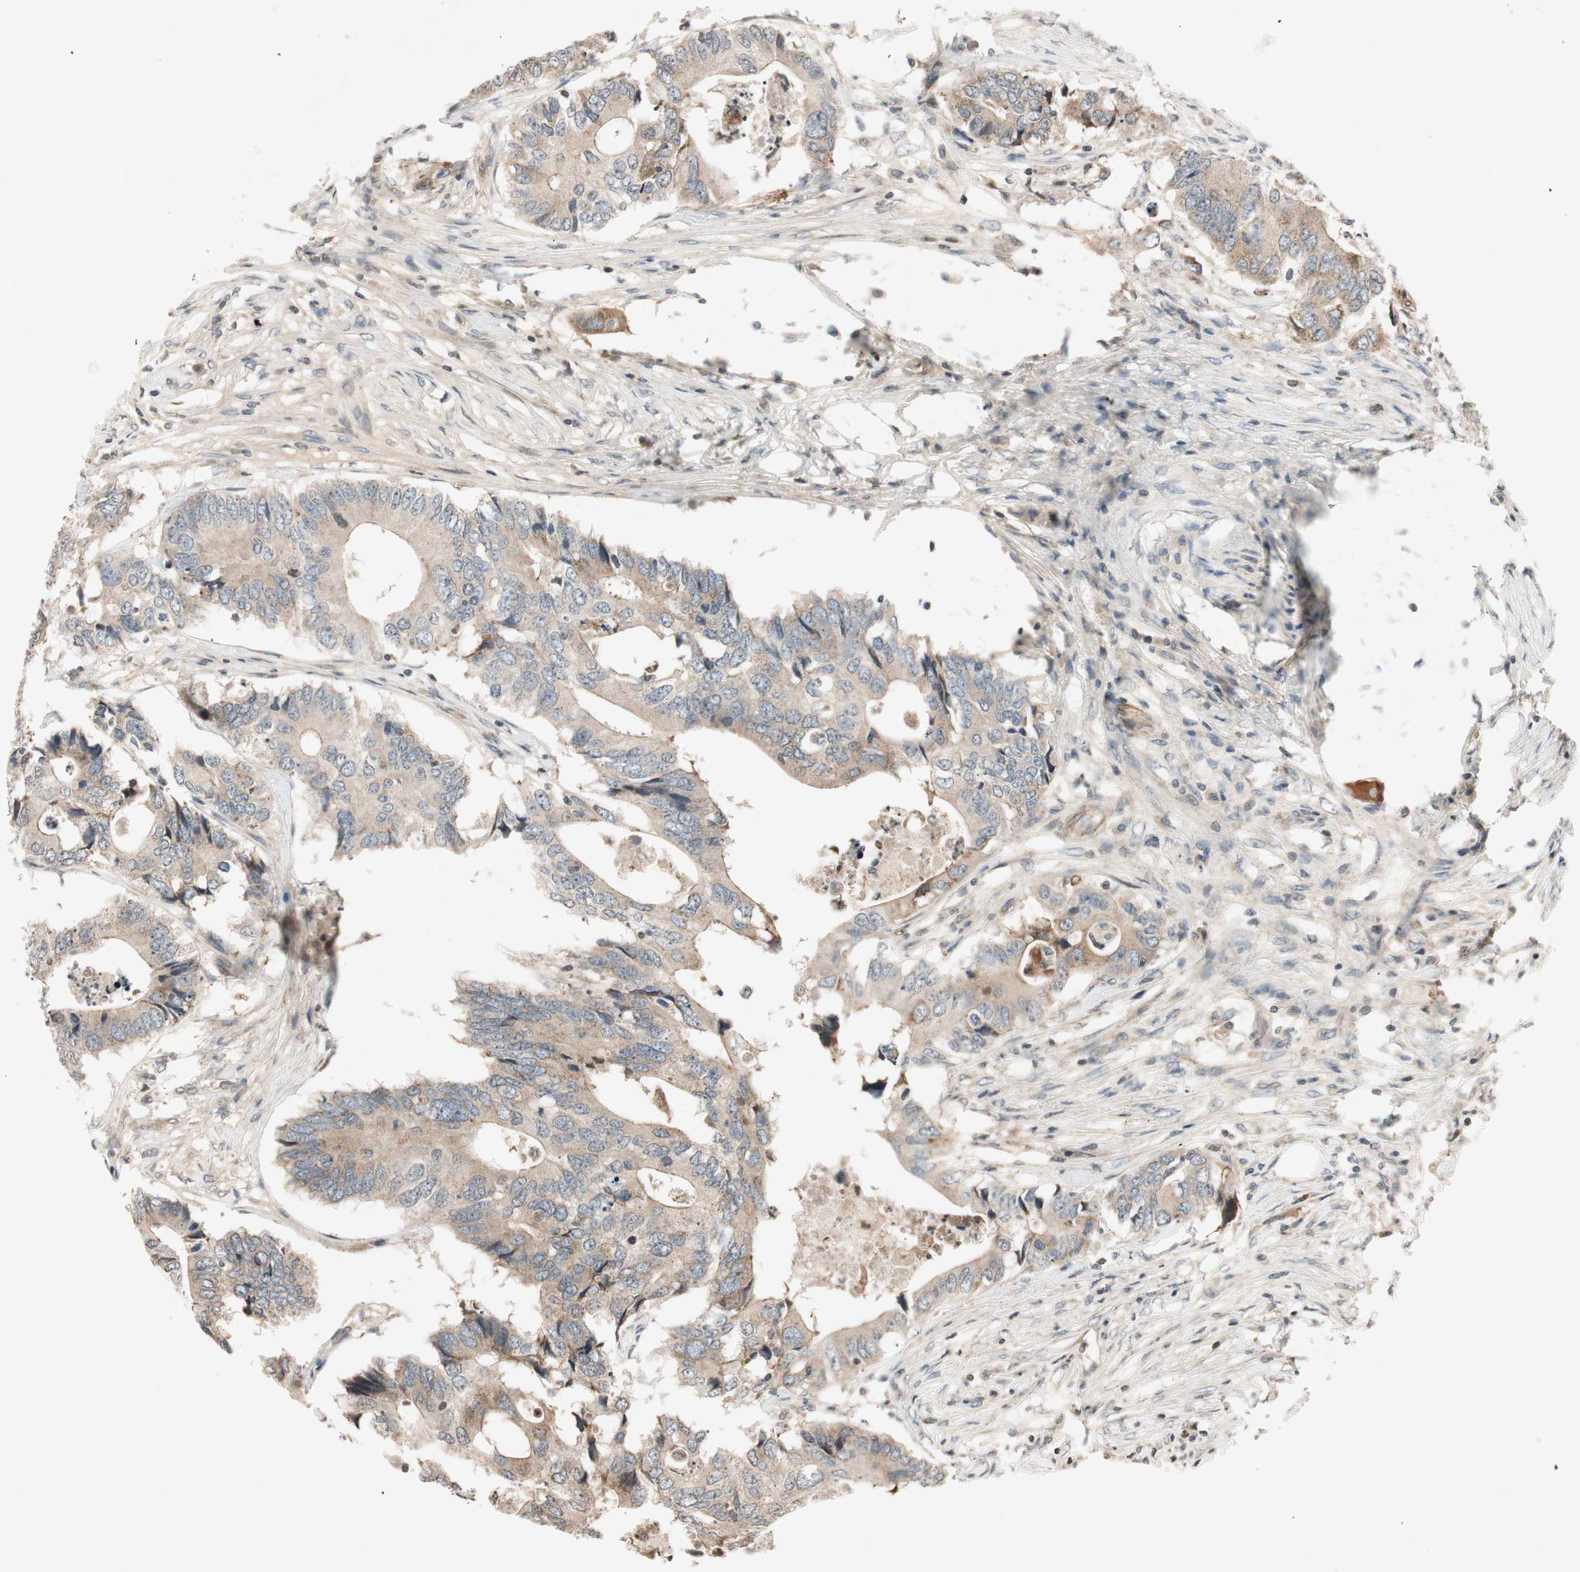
{"staining": {"intensity": "weak", "quantity": ">75%", "location": "cytoplasmic/membranous"}, "tissue": "colorectal cancer", "cell_type": "Tumor cells", "image_type": "cancer", "snomed": [{"axis": "morphology", "description": "Adenocarcinoma, NOS"}, {"axis": "topography", "description": "Colon"}], "caption": "Immunohistochemistry (IHC) (DAB) staining of human colorectal adenocarcinoma demonstrates weak cytoplasmic/membranous protein staining in about >75% of tumor cells.", "gene": "GCLM", "patient": {"sex": "male", "age": 71}}